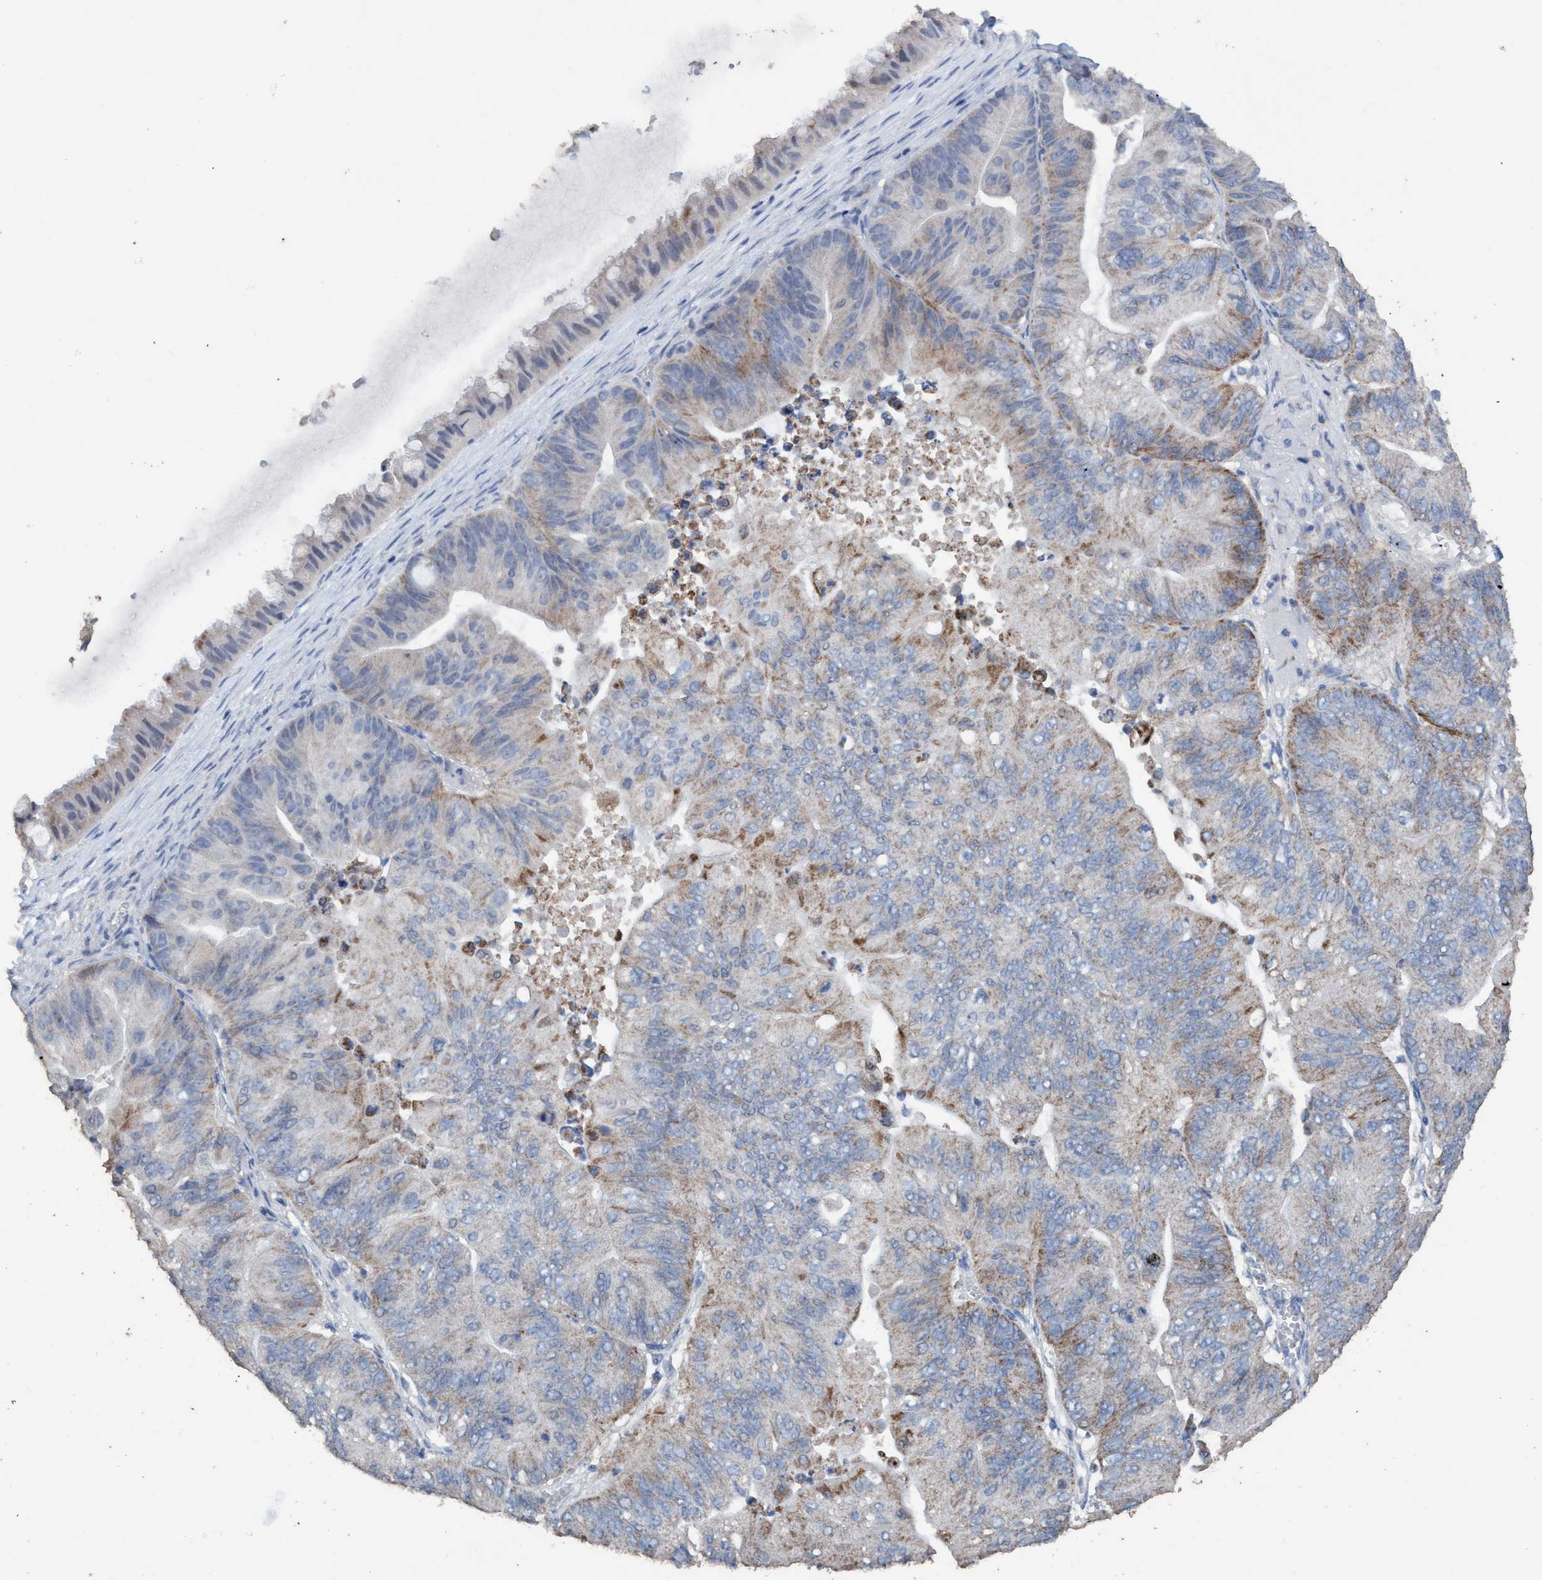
{"staining": {"intensity": "weak", "quantity": "<25%", "location": "cytoplasmic/membranous"}, "tissue": "ovarian cancer", "cell_type": "Tumor cells", "image_type": "cancer", "snomed": [{"axis": "morphology", "description": "Cystadenocarcinoma, mucinous, NOS"}, {"axis": "topography", "description": "Ovary"}], "caption": "Histopathology image shows no significant protein staining in tumor cells of ovarian cancer (mucinous cystadenocarcinoma). (DAB IHC visualized using brightfield microscopy, high magnification).", "gene": "RSAD1", "patient": {"sex": "female", "age": 61}}